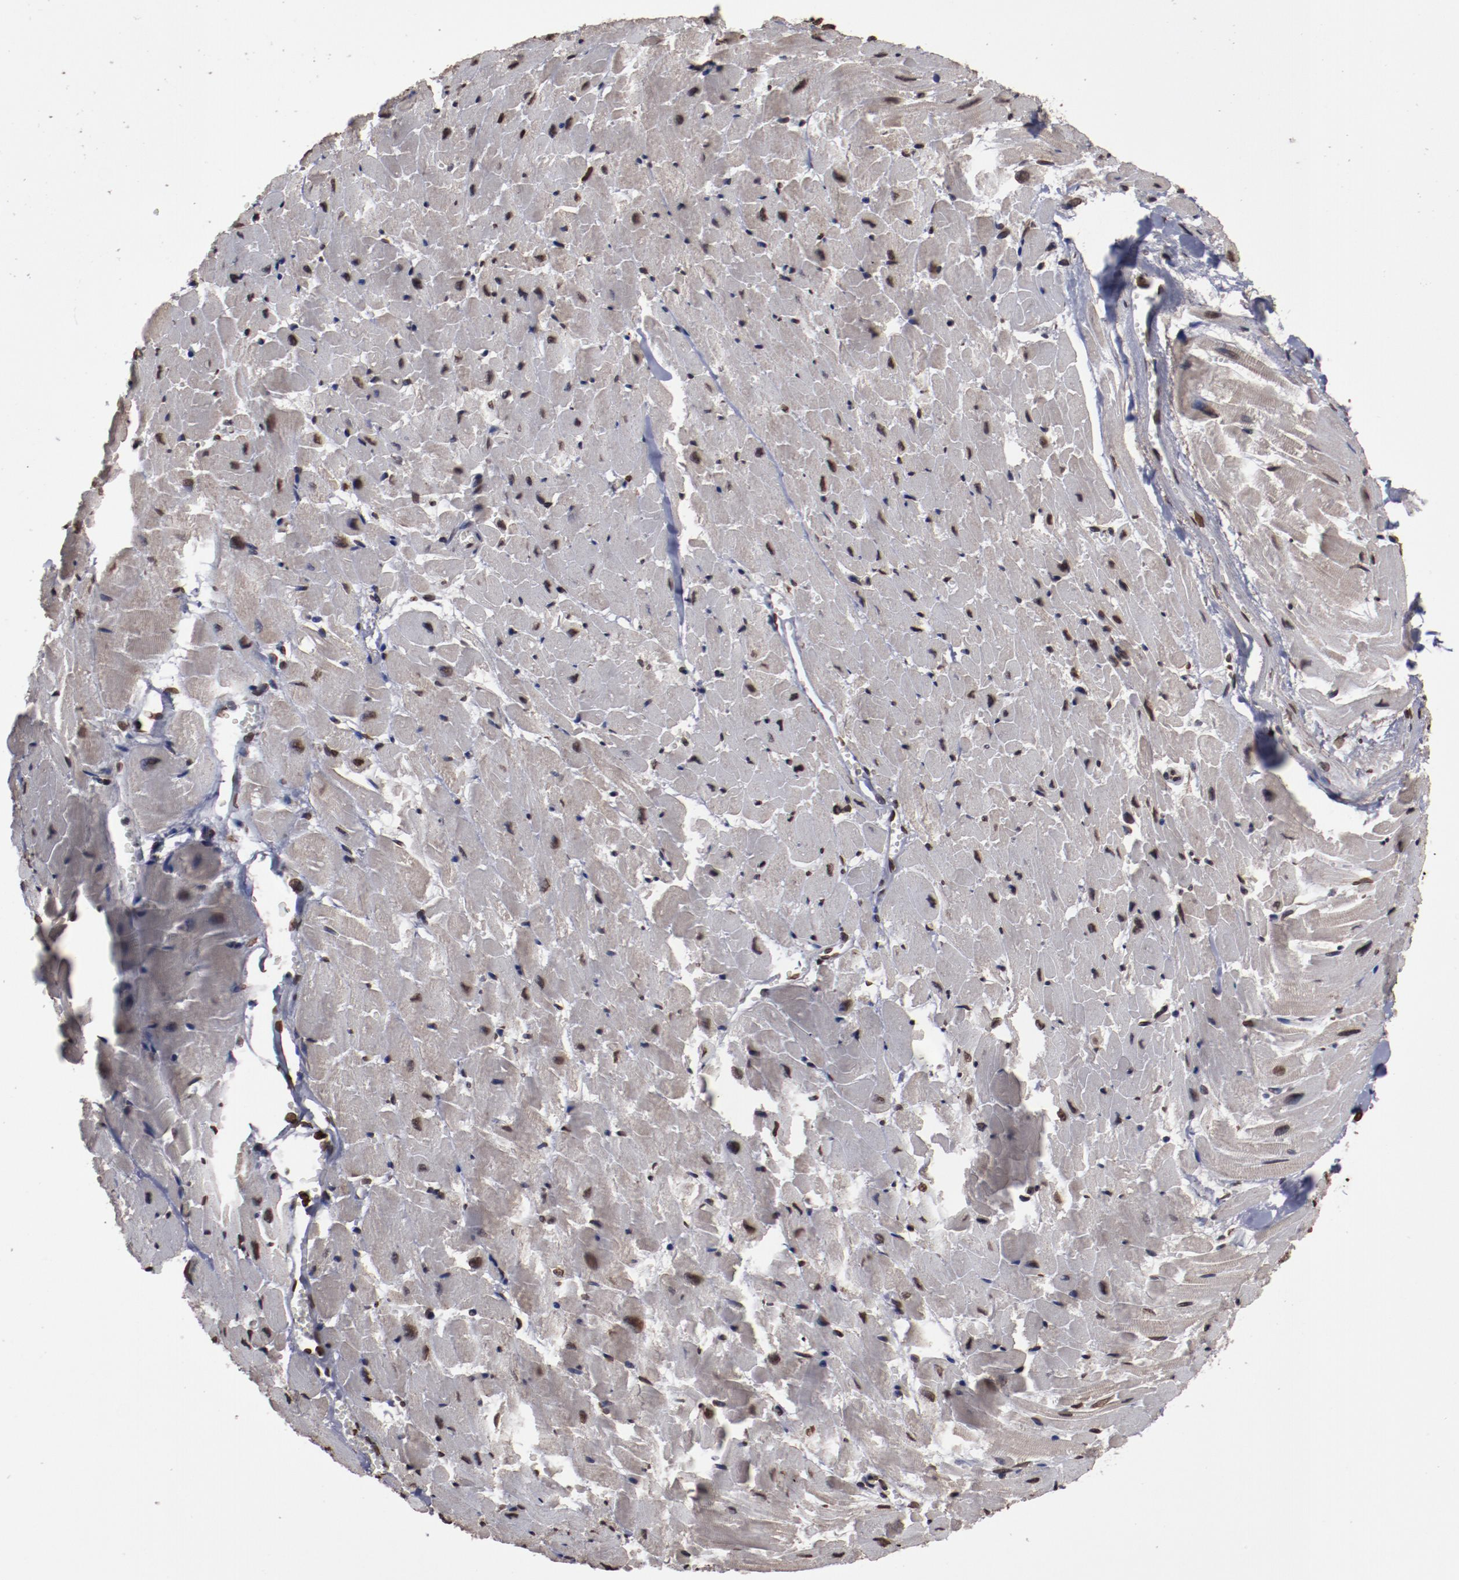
{"staining": {"intensity": "moderate", "quantity": ">75%", "location": "nuclear"}, "tissue": "heart muscle", "cell_type": "Cardiomyocytes", "image_type": "normal", "snomed": [{"axis": "morphology", "description": "Normal tissue, NOS"}, {"axis": "topography", "description": "Heart"}], "caption": "Protein staining reveals moderate nuclear positivity in approximately >75% of cardiomyocytes in unremarkable heart muscle. The staining was performed using DAB to visualize the protein expression in brown, while the nuclei were stained in blue with hematoxylin (Magnification: 20x).", "gene": "AKT1", "patient": {"sex": "female", "age": 19}}